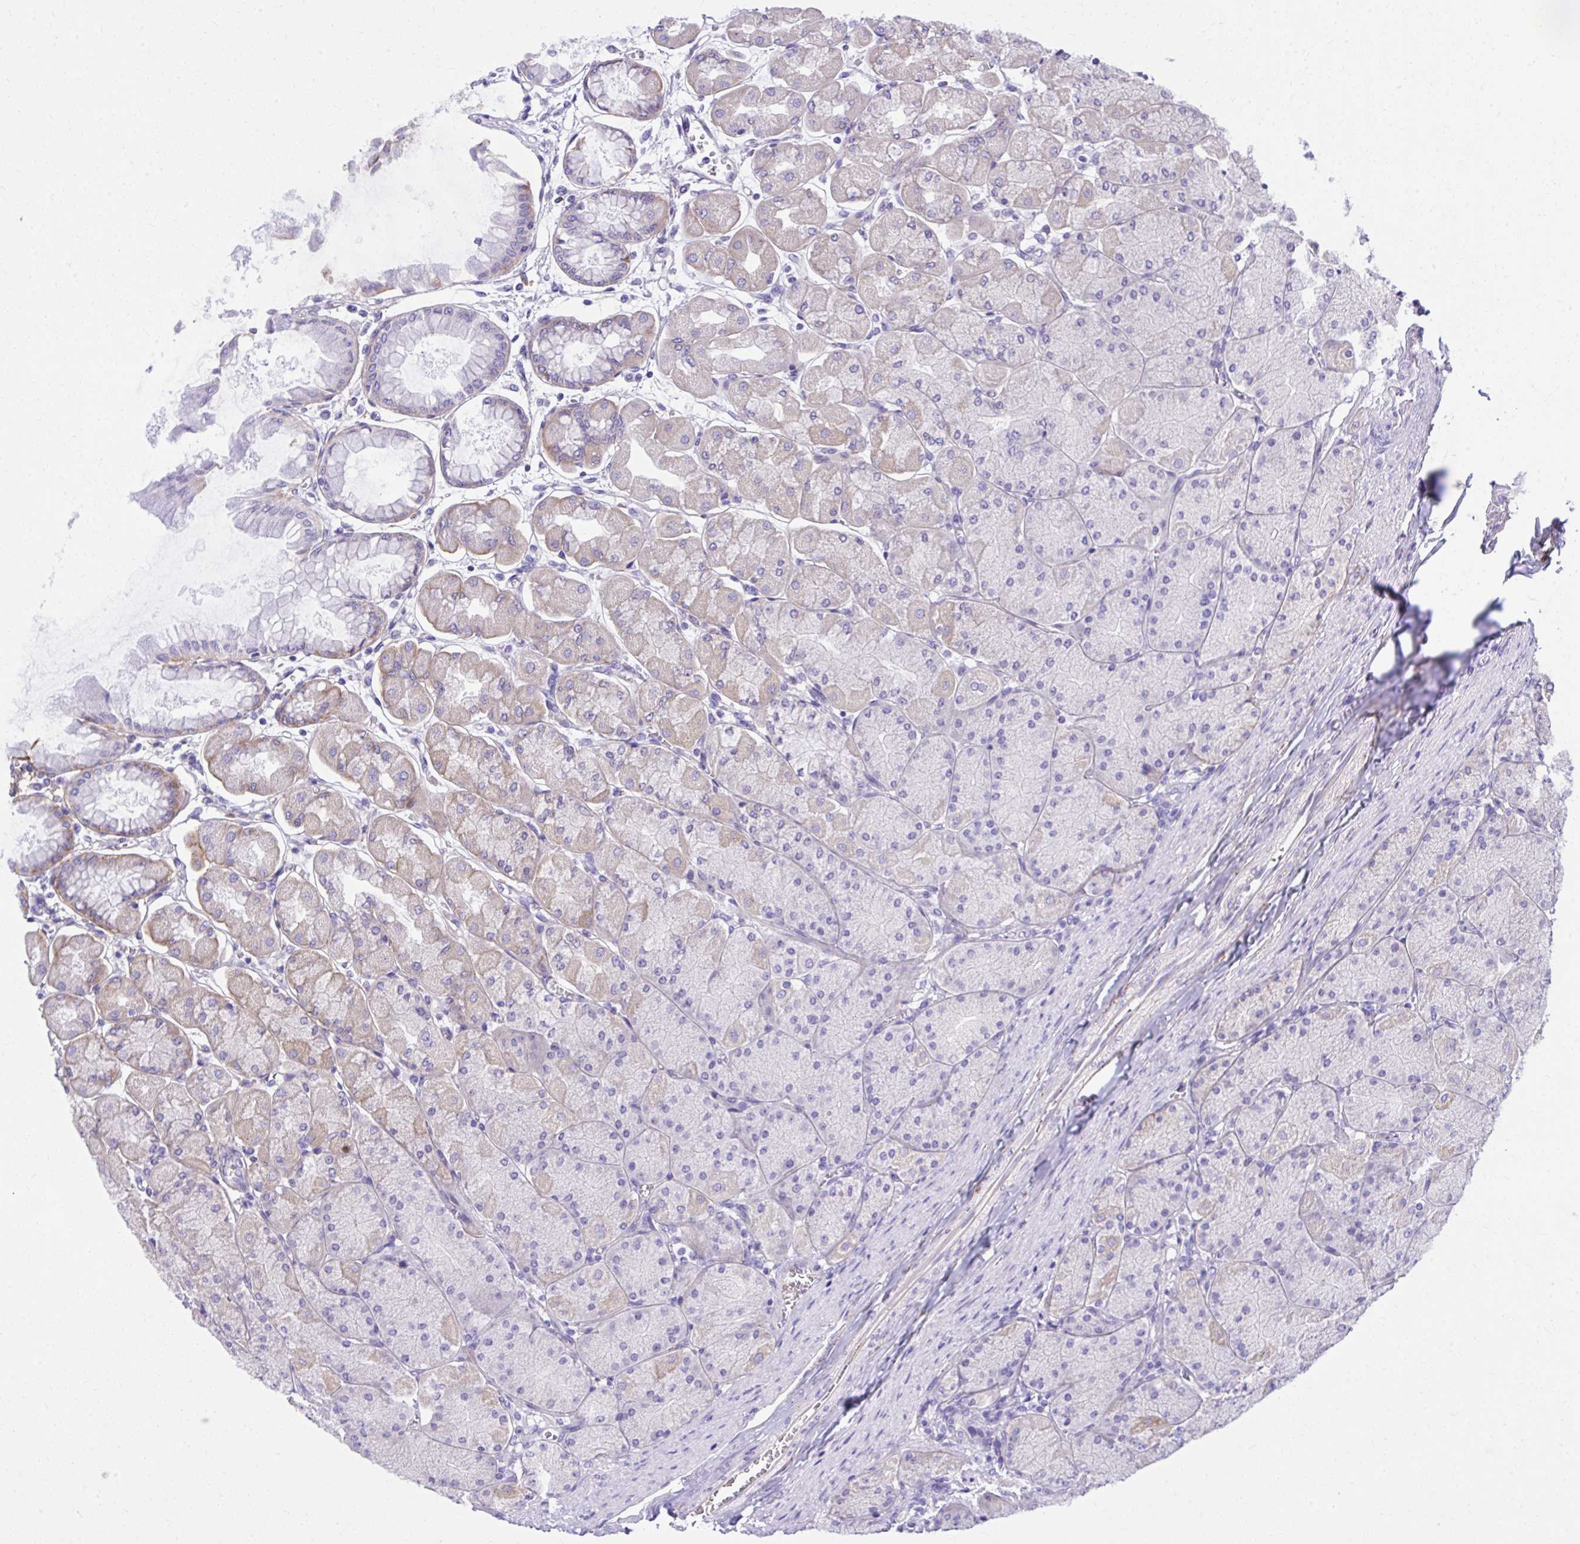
{"staining": {"intensity": "weak", "quantity": "<25%", "location": "cytoplasmic/membranous"}, "tissue": "stomach", "cell_type": "Glandular cells", "image_type": "normal", "snomed": [{"axis": "morphology", "description": "Normal tissue, NOS"}, {"axis": "topography", "description": "Stomach, upper"}], "caption": "DAB immunohistochemical staining of benign stomach shows no significant positivity in glandular cells. (Brightfield microscopy of DAB (3,3'-diaminobenzidine) immunohistochemistry (IHC) at high magnification).", "gene": "HRG", "patient": {"sex": "female", "age": 56}}